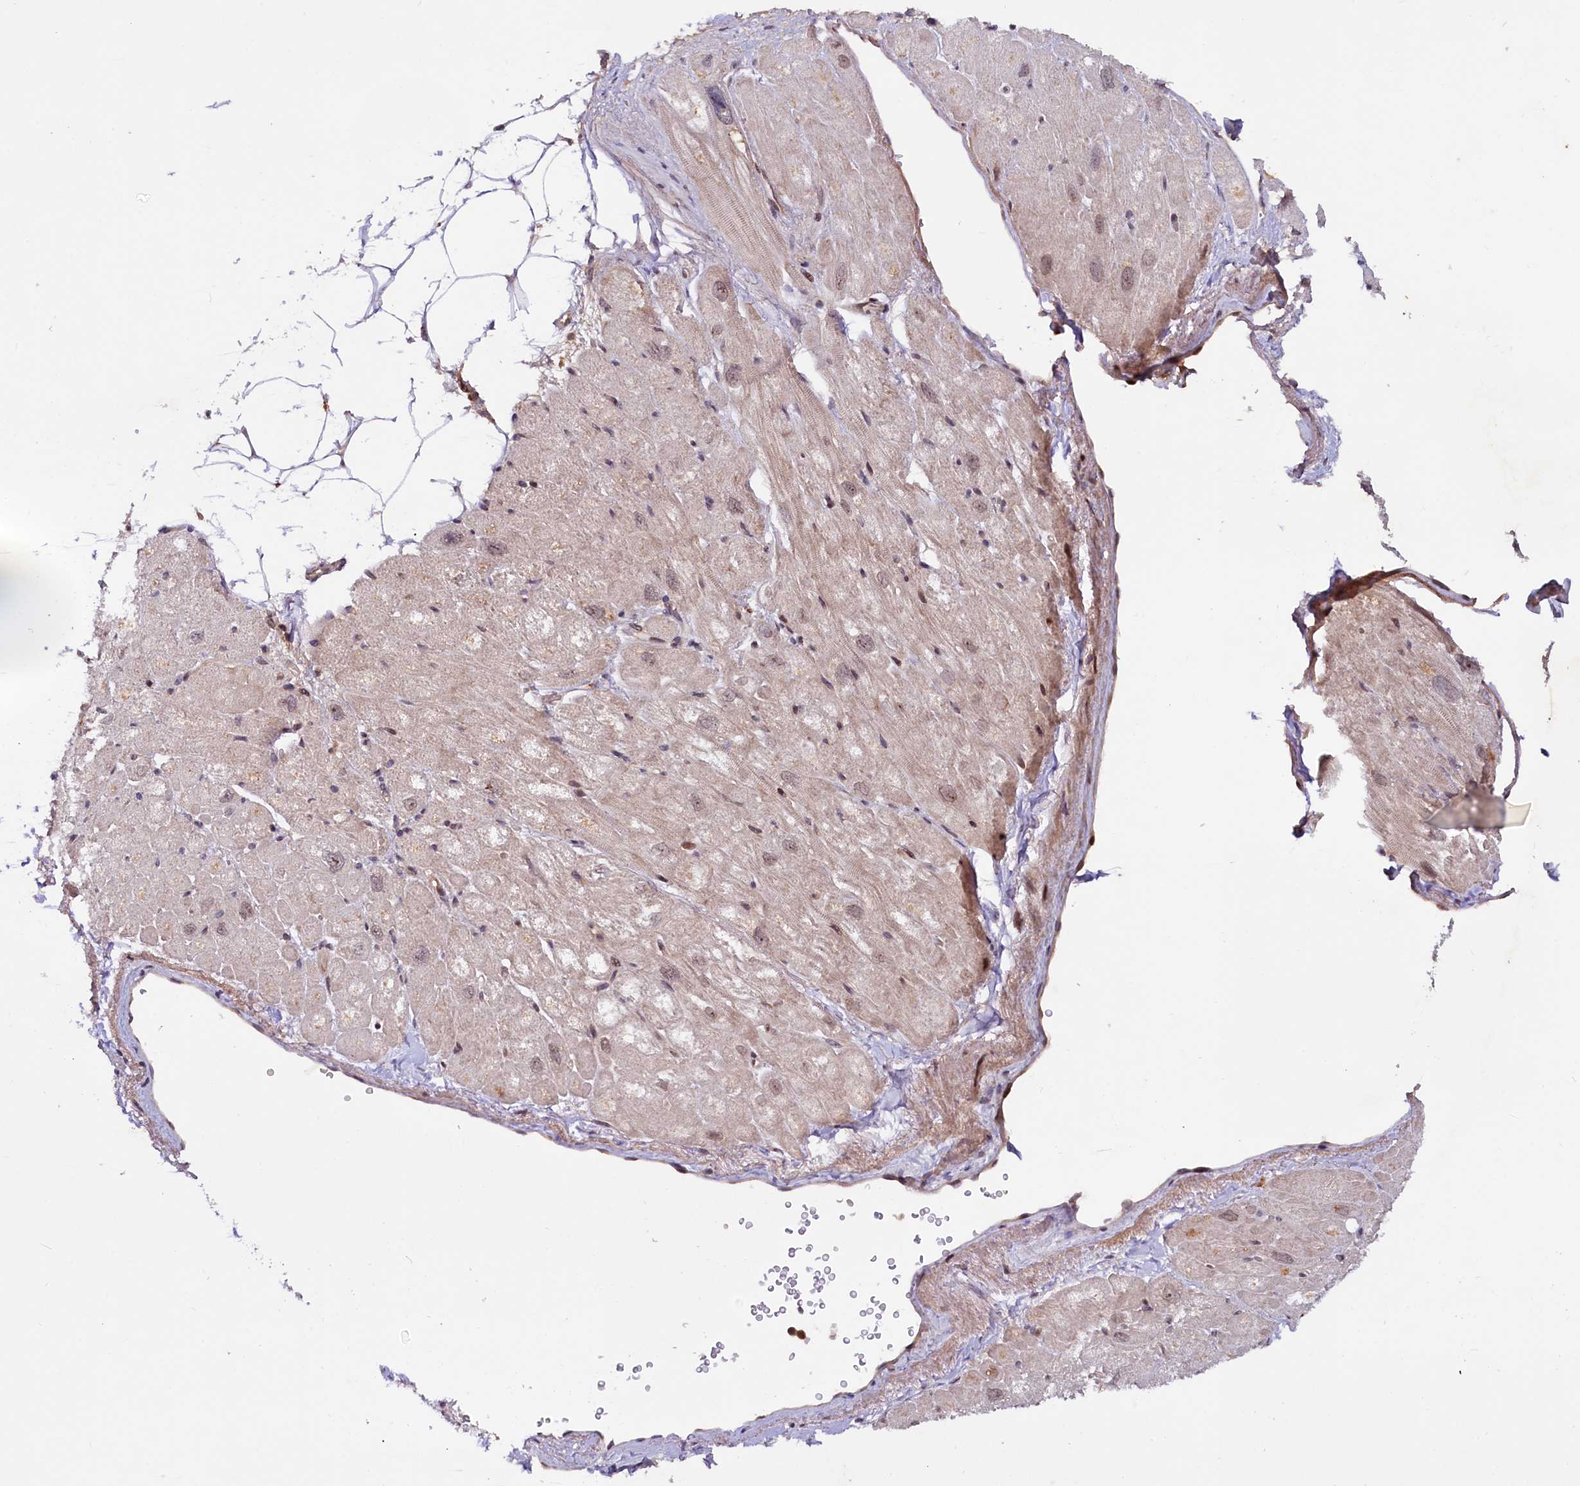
{"staining": {"intensity": "moderate", "quantity": "<25%", "location": "cytoplasmic/membranous,nuclear"}, "tissue": "heart muscle", "cell_type": "Cardiomyocytes", "image_type": "normal", "snomed": [{"axis": "morphology", "description": "Normal tissue, NOS"}, {"axis": "topography", "description": "Heart"}], "caption": "Brown immunohistochemical staining in unremarkable human heart muscle exhibits moderate cytoplasmic/membranous,nuclear positivity in about <25% of cardiomyocytes.", "gene": "N4BP2L1", "patient": {"sex": "male", "age": 50}}